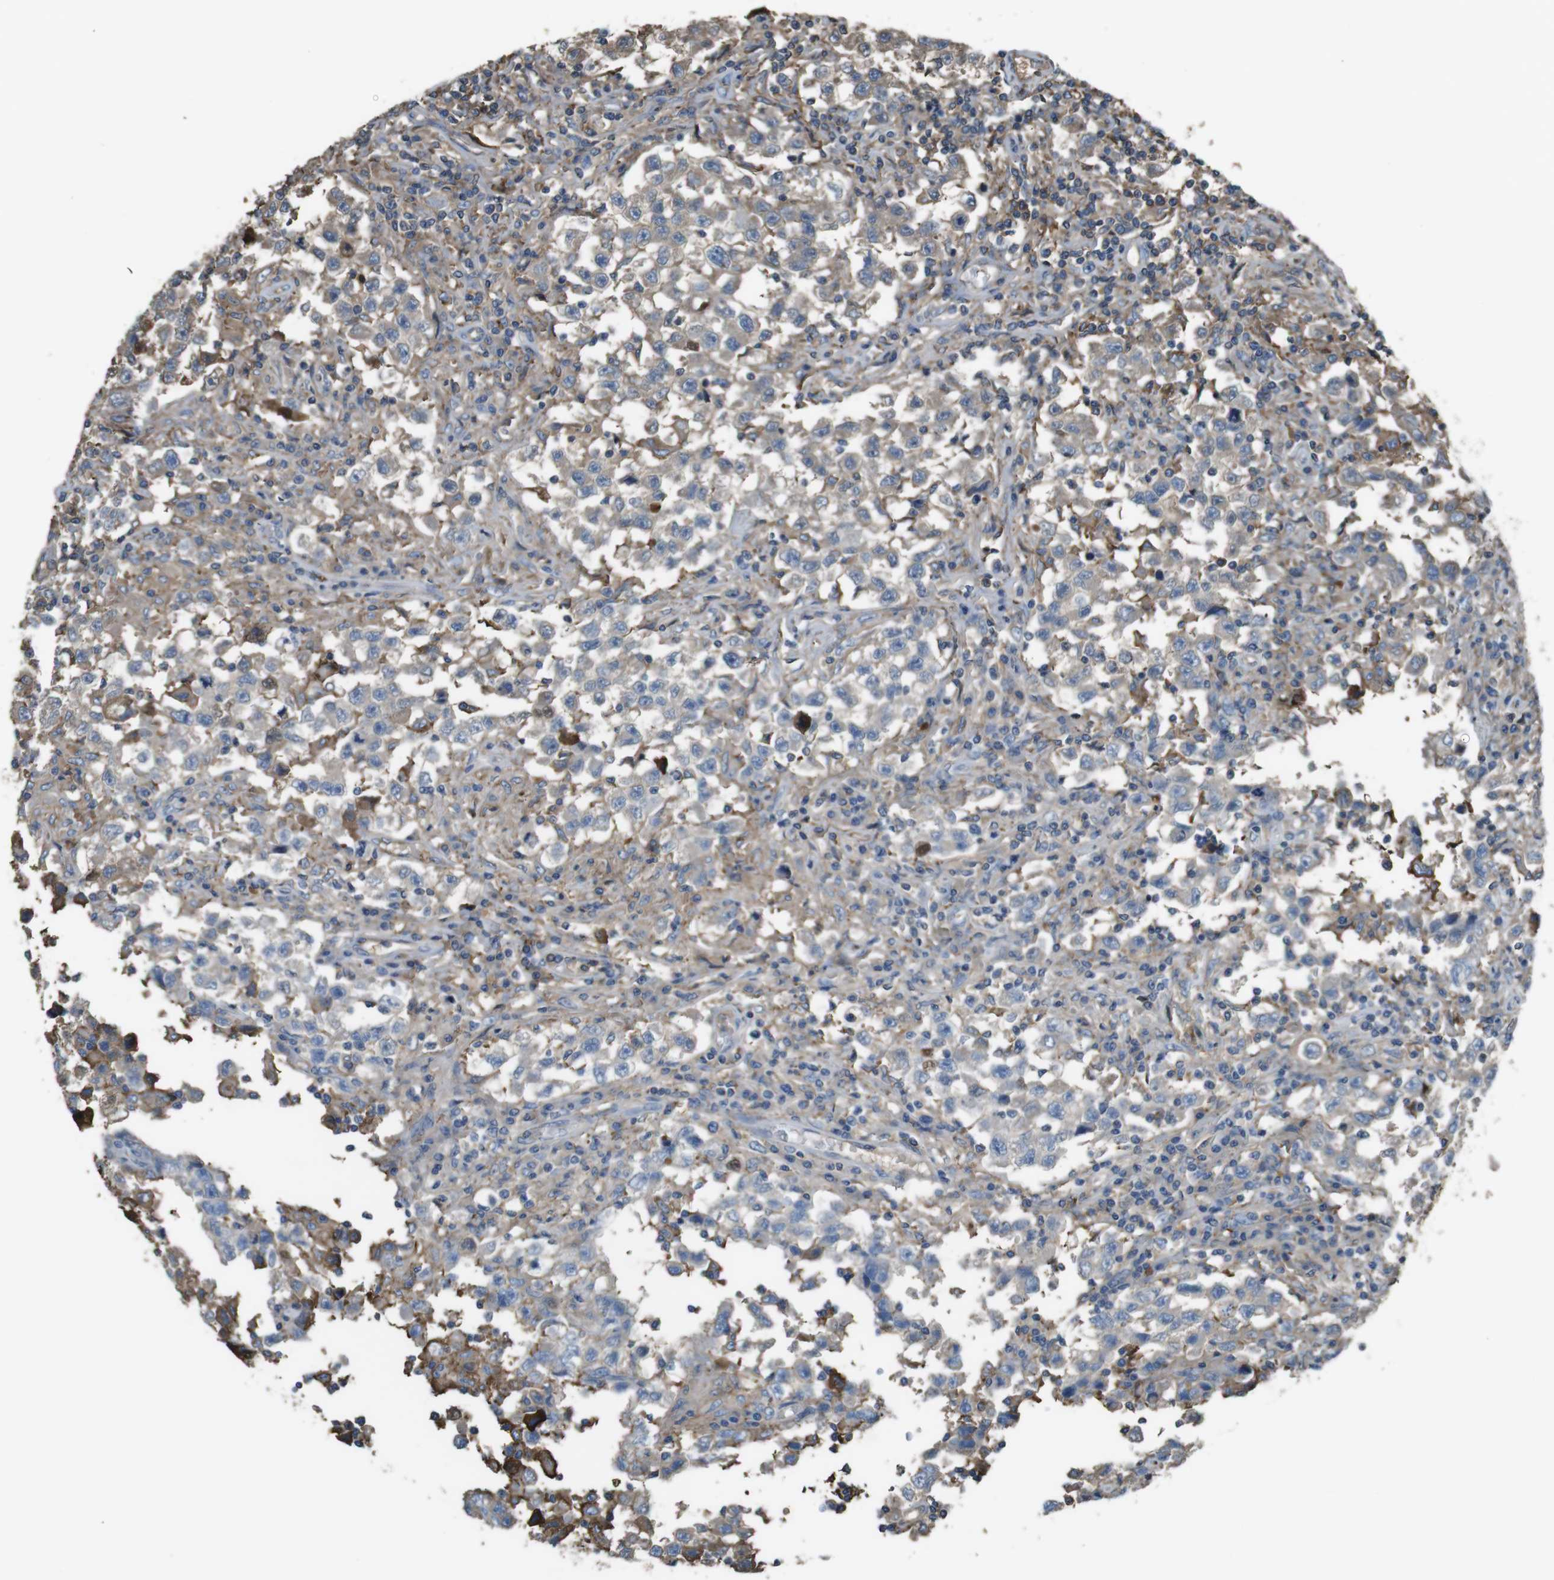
{"staining": {"intensity": "weak", "quantity": "<25%", "location": "cytoplasmic/membranous"}, "tissue": "testis cancer", "cell_type": "Tumor cells", "image_type": "cancer", "snomed": [{"axis": "morphology", "description": "Carcinoma, Embryonal, NOS"}, {"axis": "topography", "description": "Testis"}], "caption": "A high-resolution histopathology image shows immunohistochemistry staining of testis cancer, which exhibits no significant positivity in tumor cells. (Brightfield microscopy of DAB (3,3'-diaminobenzidine) immunohistochemistry (IHC) at high magnification).", "gene": "LTBP4", "patient": {"sex": "male", "age": 21}}